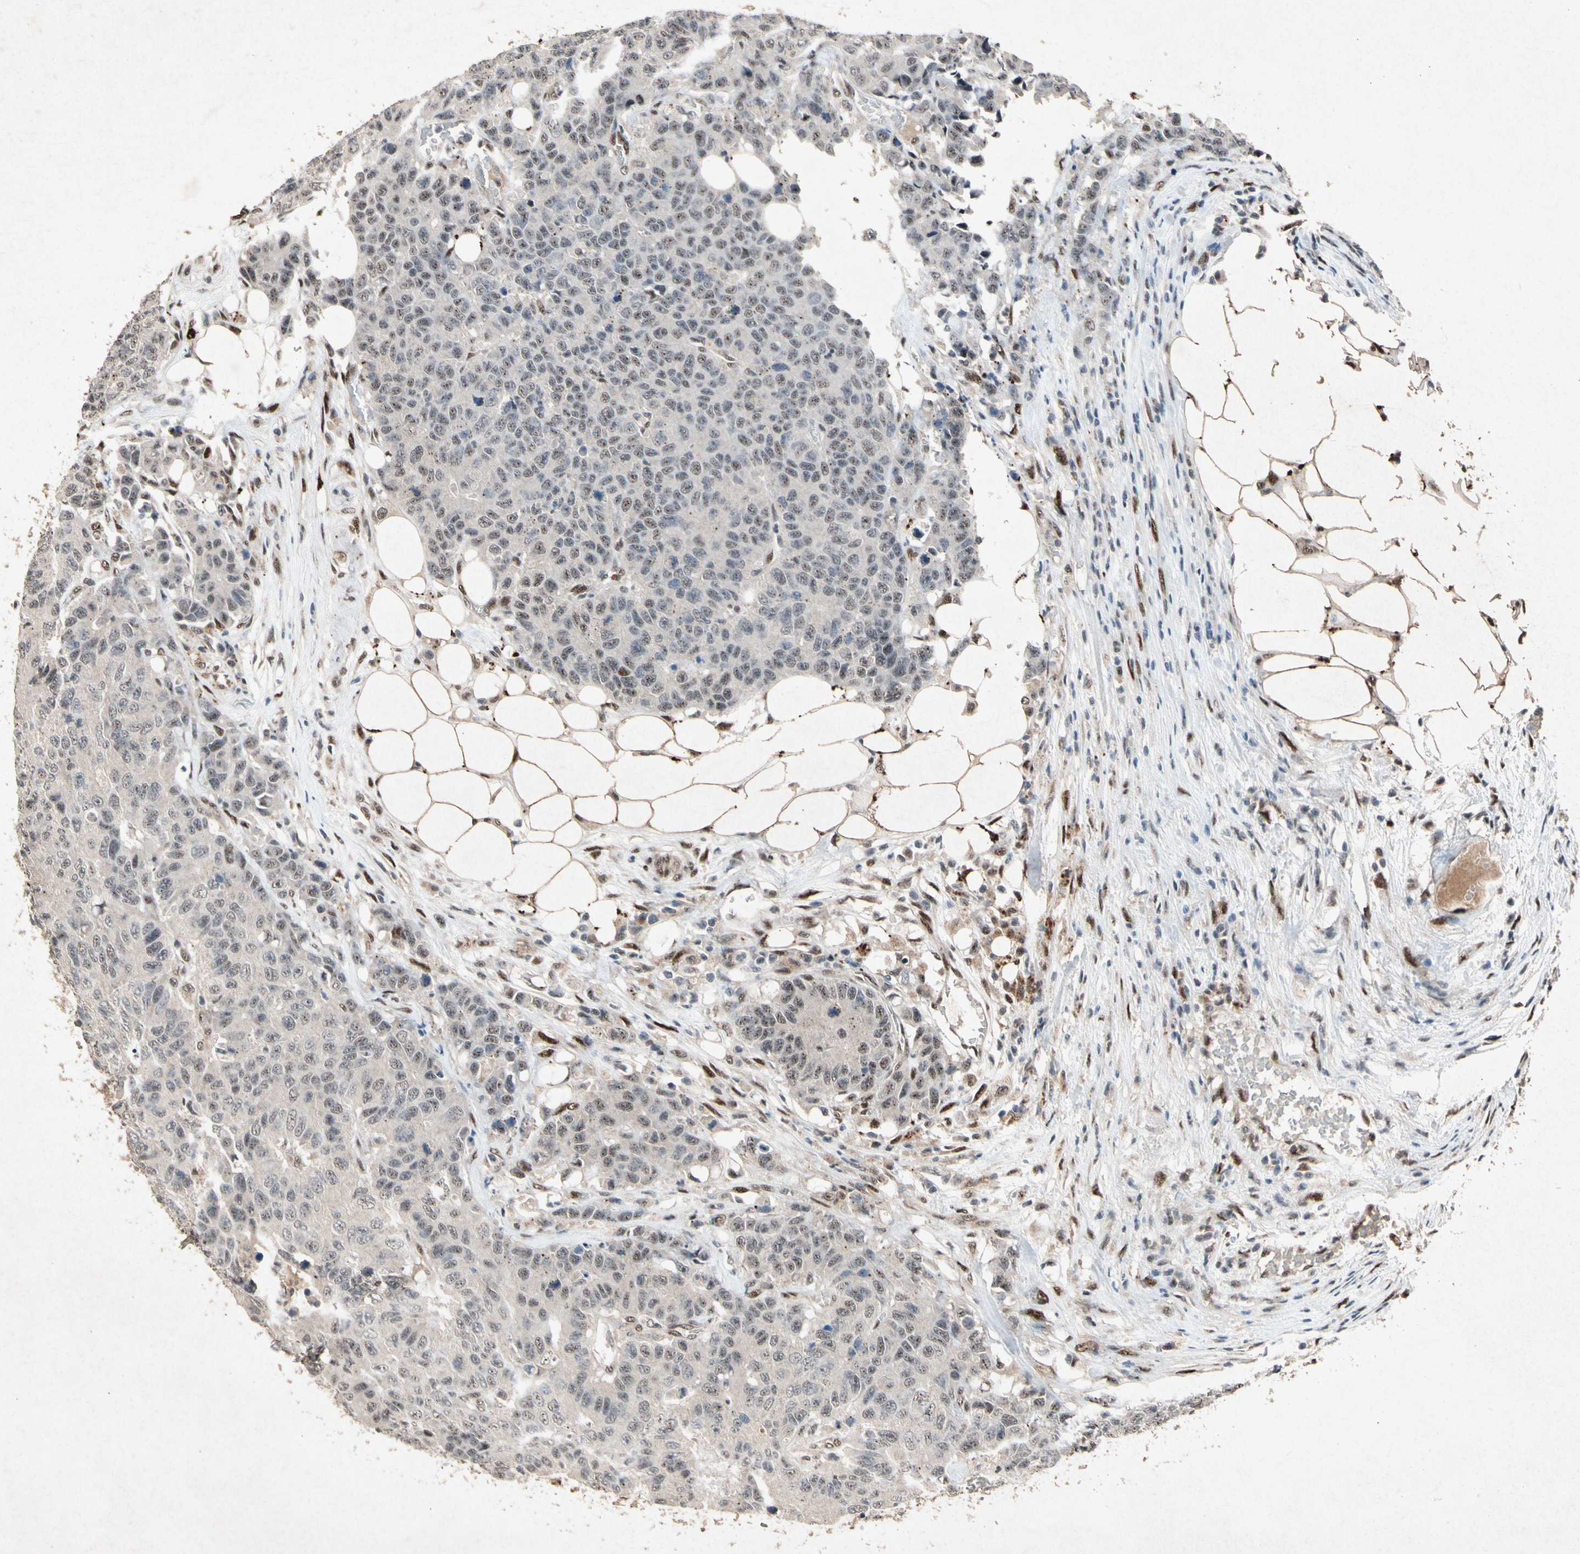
{"staining": {"intensity": "weak", "quantity": ">75%", "location": "nuclear"}, "tissue": "colorectal cancer", "cell_type": "Tumor cells", "image_type": "cancer", "snomed": [{"axis": "morphology", "description": "Adenocarcinoma, NOS"}, {"axis": "topography", "description": "Colon"}], "caption": "Colorectal cancer stained with immunohistochemistry displays weak nuclear expression in approximately >75% of tumor cells.", "gene": "PML", "patient": {"sex": "female", "age": 86}}